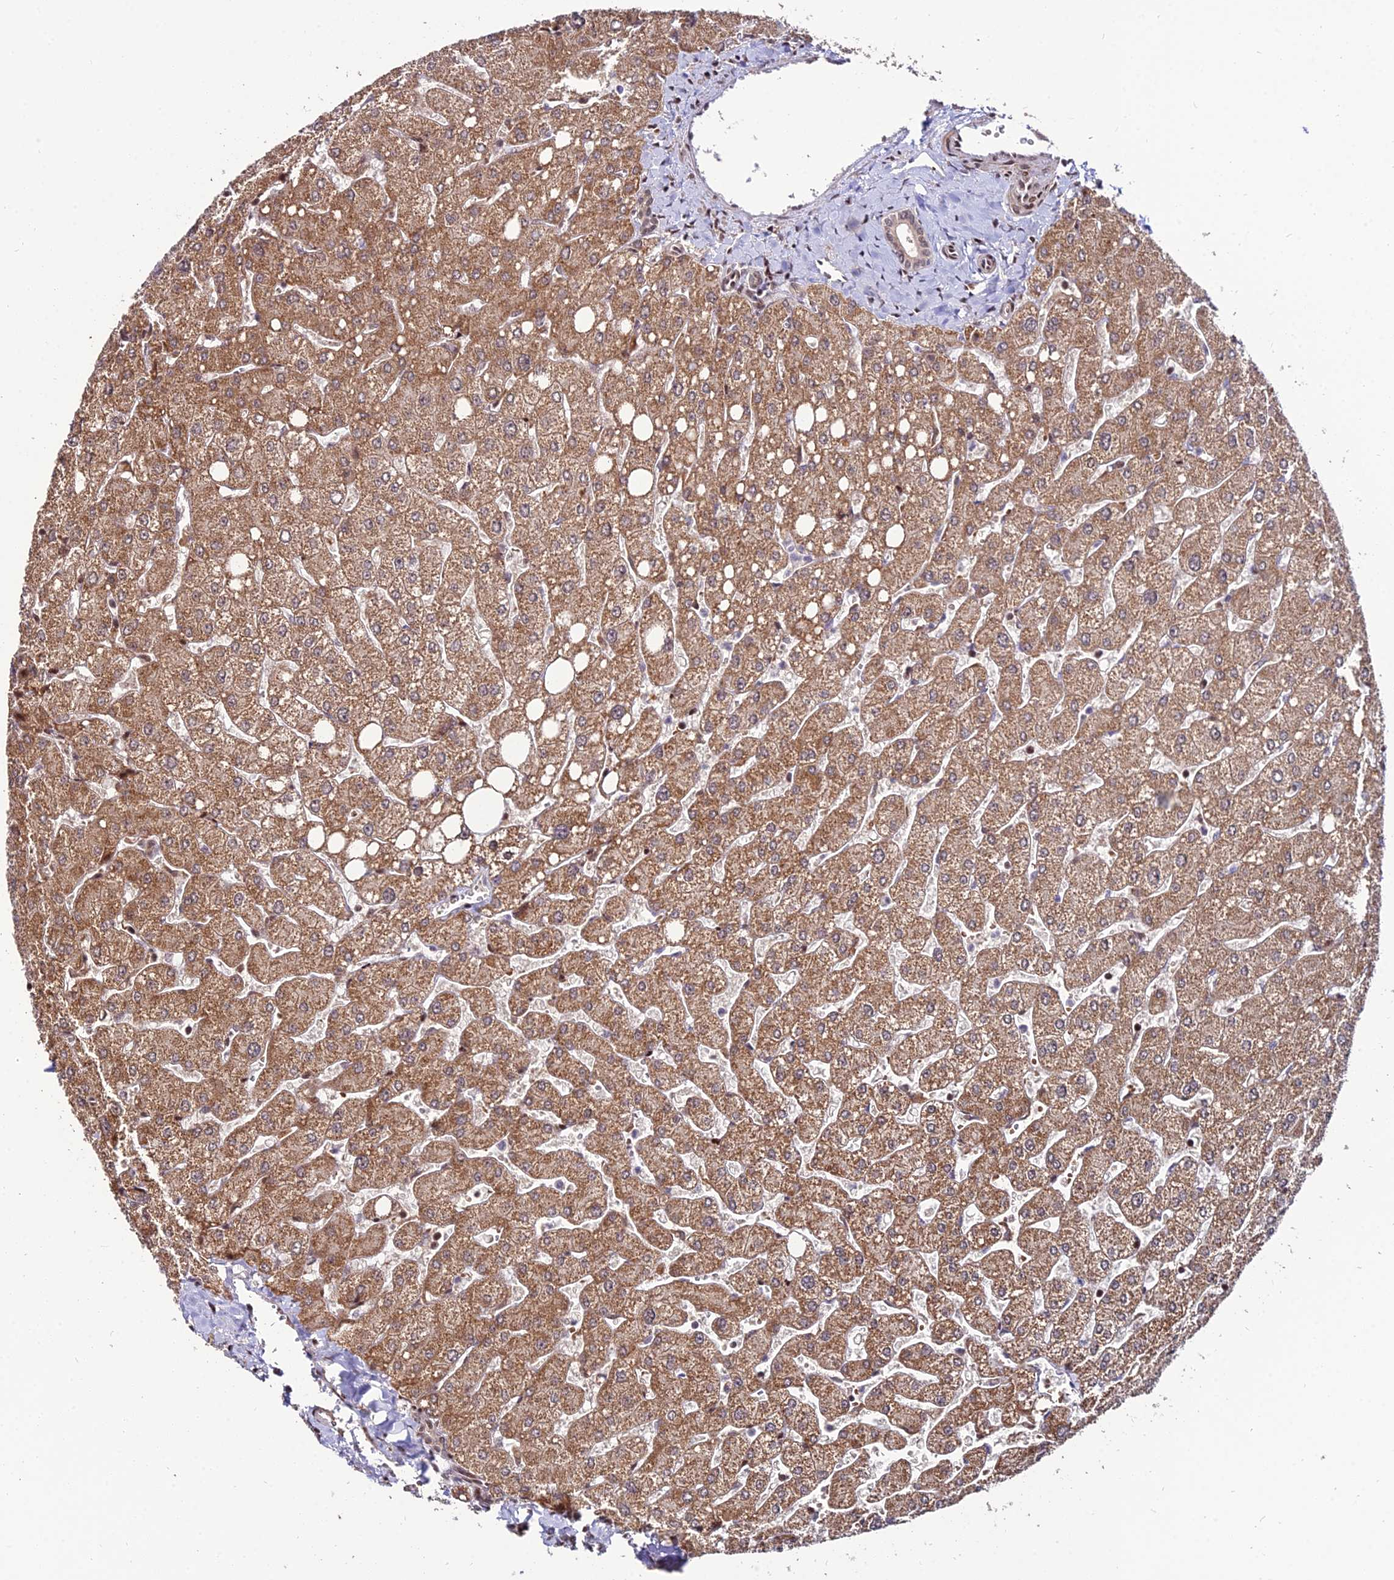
{"staining": {"intensity": "moderate", "quantity": ">75%", "location": "cytoplasmic/membranous,nuclear"}, "tissue": "liver", "cell_type": "Cholangiocytes", "image_type": "normal", "snomed": [{"axis": "morphology", "description": "Normal tissue, NOS"}, {"axis": "topography", "description": "Liver"}], "caption": "This micrograph displays immunohistochemistry (IHC) staining of unremarkable human liver, with medium moderate cytoplasmic/membranous,nuclear staining in approximately >75% of cholangiocytes.", "gene": "CIB3", "patient": {"sex": "male", "age": 55}}